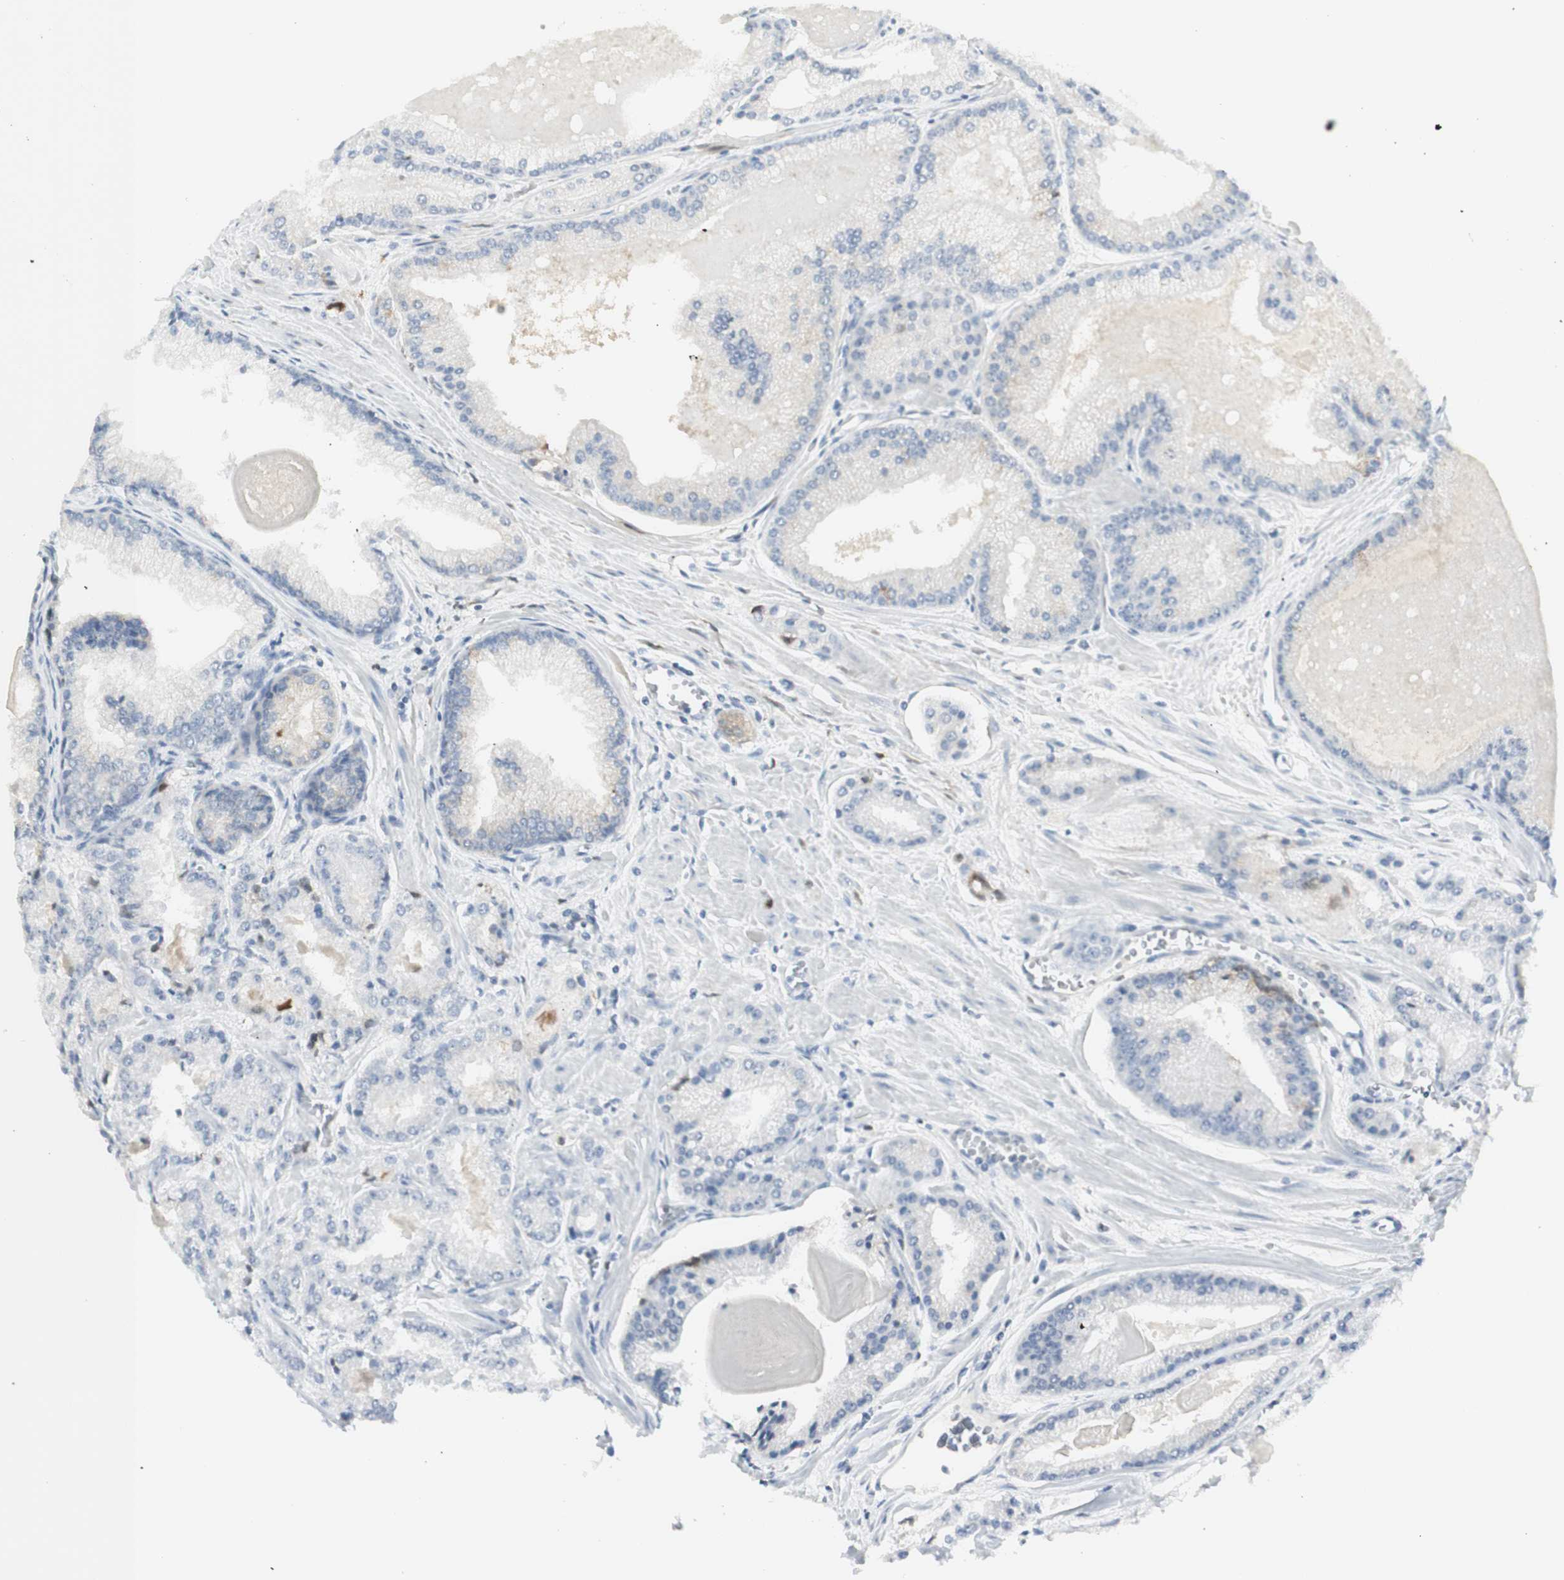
{"staining": {"intensity": "negative", "quantity": "none", "location": "none"}, "tissue": "prostate cancer", "cell_type": "Tumor cells", "image_type": "cancer", "snomed": [{"axis": "morphology", "description": "Adenocarcinoma, Low grade"}, {"axis": "topography", "description": "Prostate"}], "caption": "The photomicrograph displays no staining of tumor cells in prostate cancer (low-grade adenocarcinoma).", "gene": "MDK", "patient": {"sex": "male", "age": 59}}